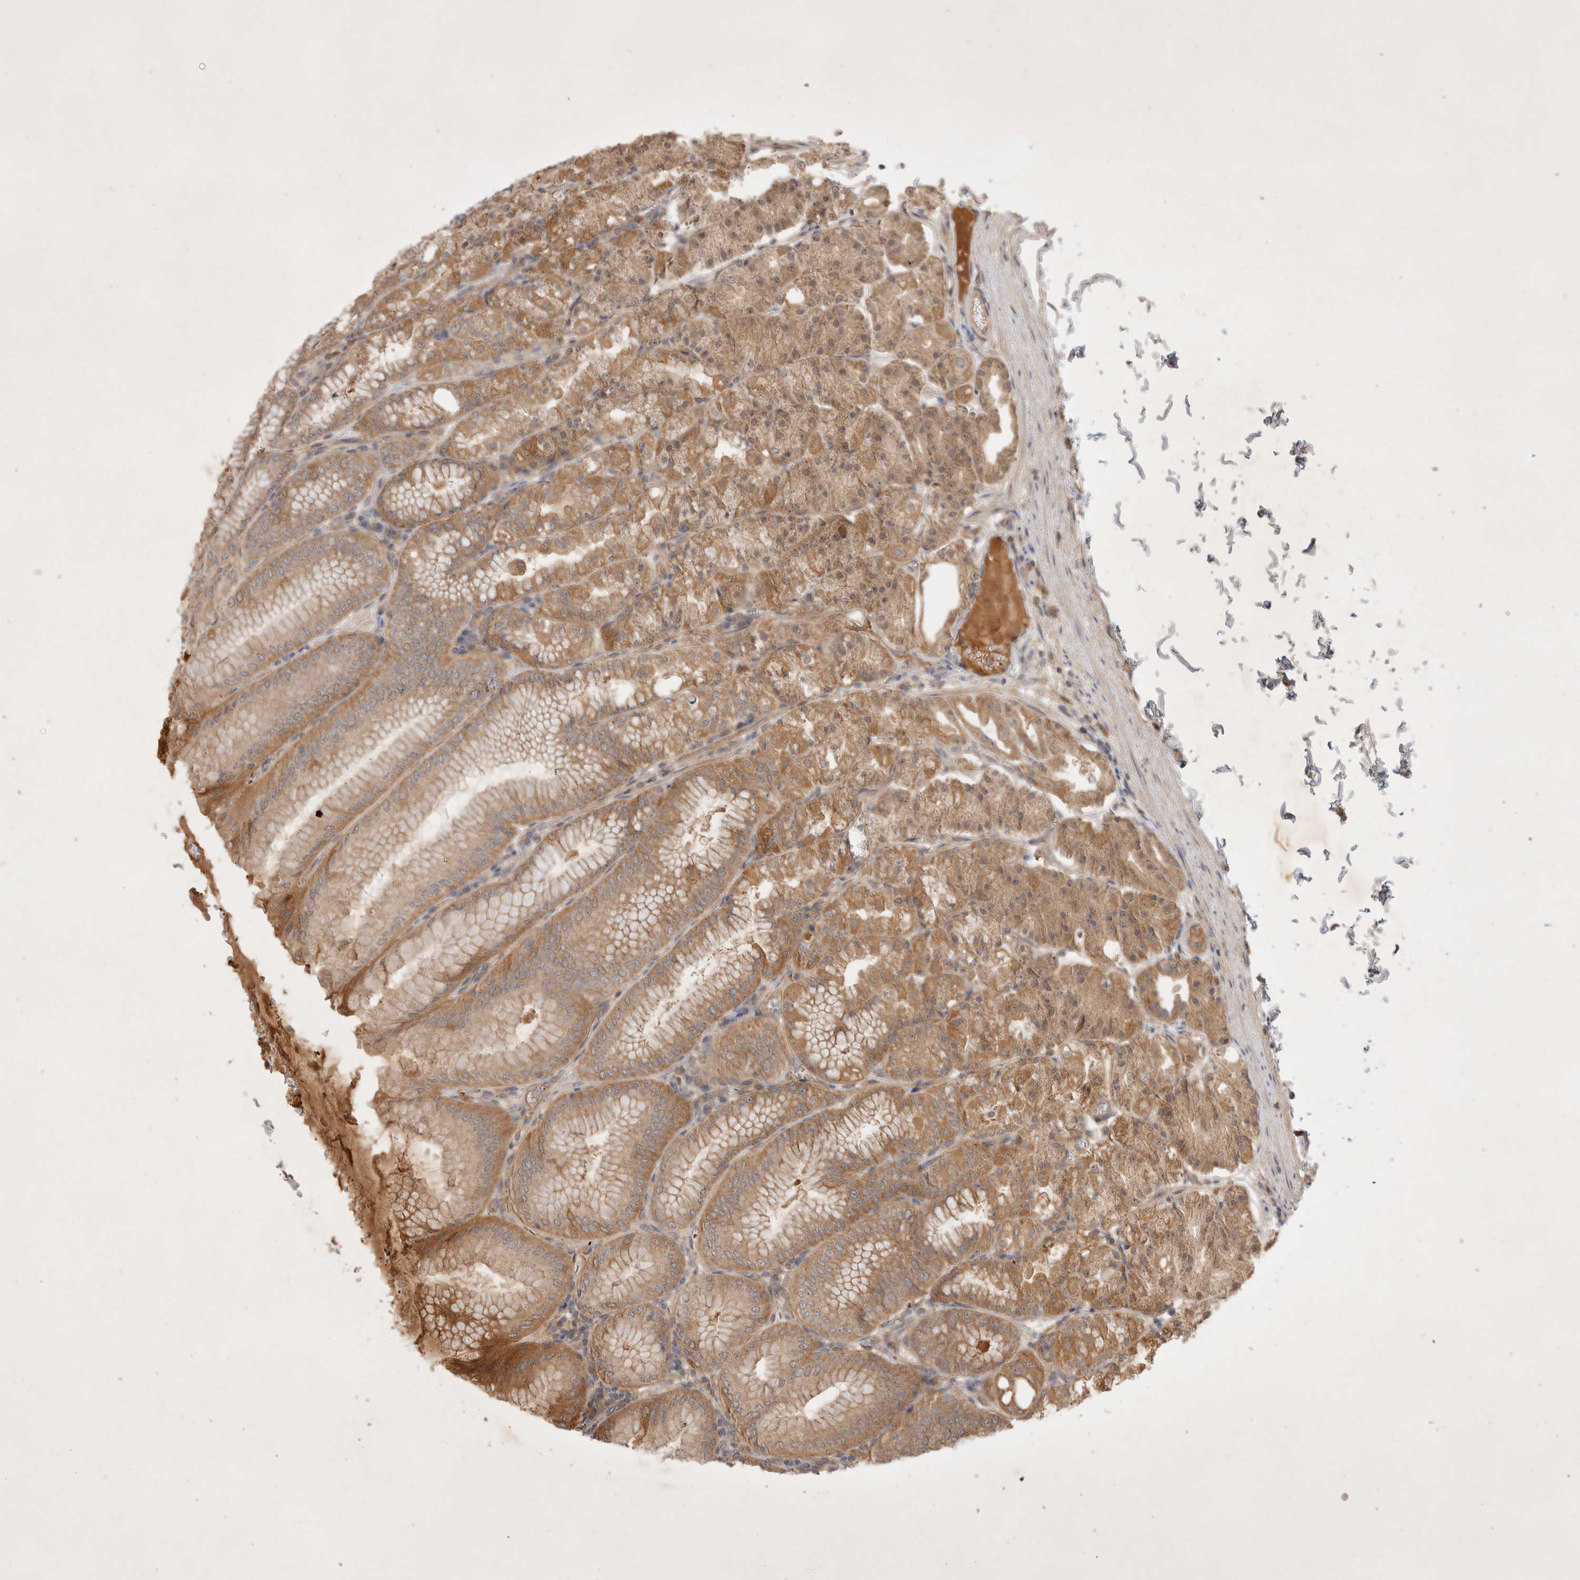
{"staining": {"intensity": "moderate", "quantity": ">75%", "location": "cytoplasmic/membranous"}, "tissue": "stomach", "cell_type": "Glandular cells", "image_type": "normal", "snomed": [{"axis": "morphology", "description": "Normal tissue, NOS"}, {"axis": "topography", "description": "Stomach, lower"}], "caption": "This histopathology image displays immunohistochemistry staining of normal human stomach, with medium moderate cytoplasmic/membranous staining in approximately >75% of glandular cells.", "gene": "YES1", "patient": {"sex": "male", "age": 71}}